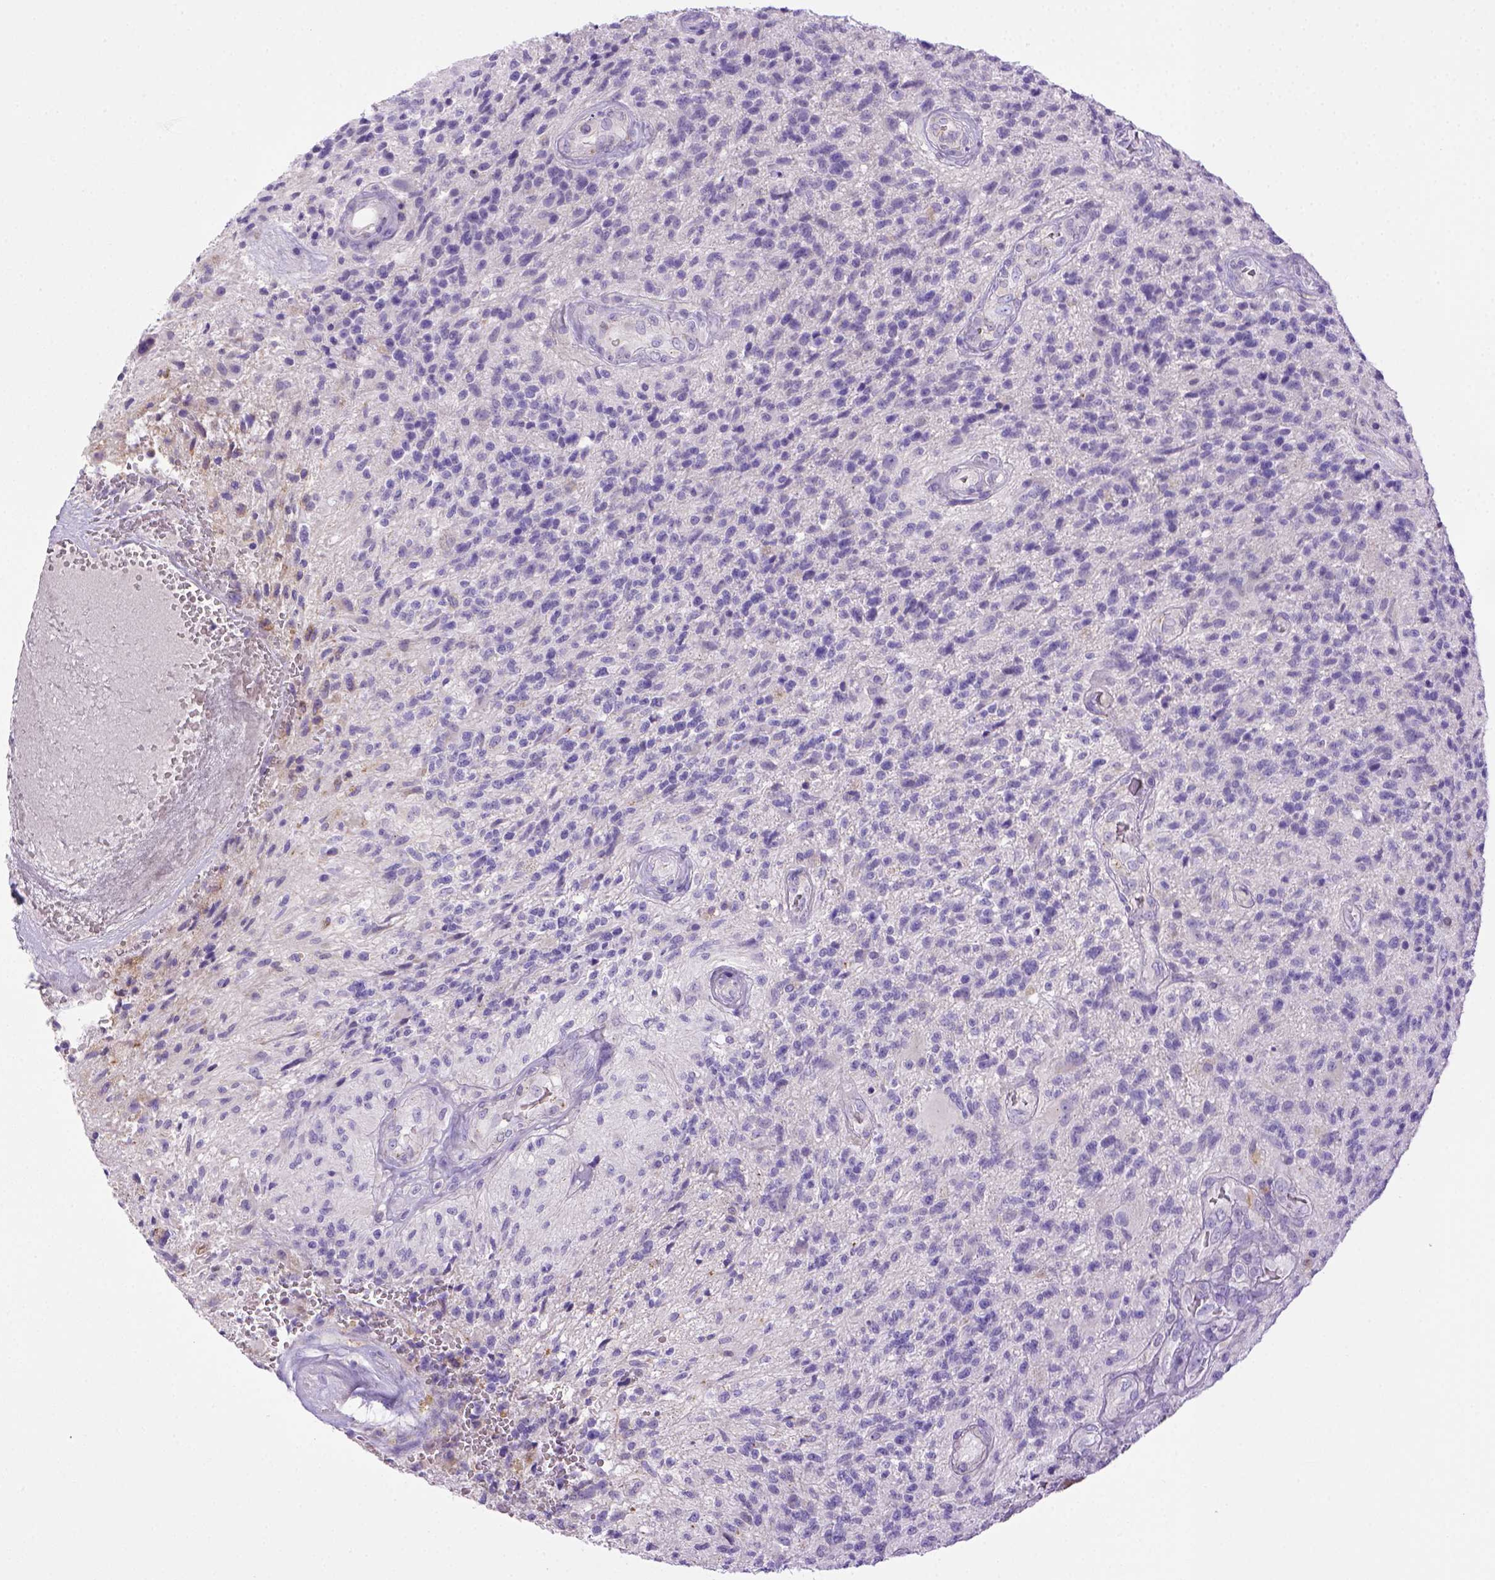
{"staining": {"intensity": "negative", "quantity": "none", "location": "none"}, "tissue": "glioma", "cell_type": "Tumor cells", "image_type": "cancer", "snomed": [{"axis": "morphology", "description": "Glioma, malignant, High grade"}, {"axis": "topography", "description": "Brain"}], "caption": "Immunohistochemistry (IHC) of human glioma exhibits no staining in tumor cells.", "gene": "BAAT", "patient": {"sex": "male", "age": 56}}